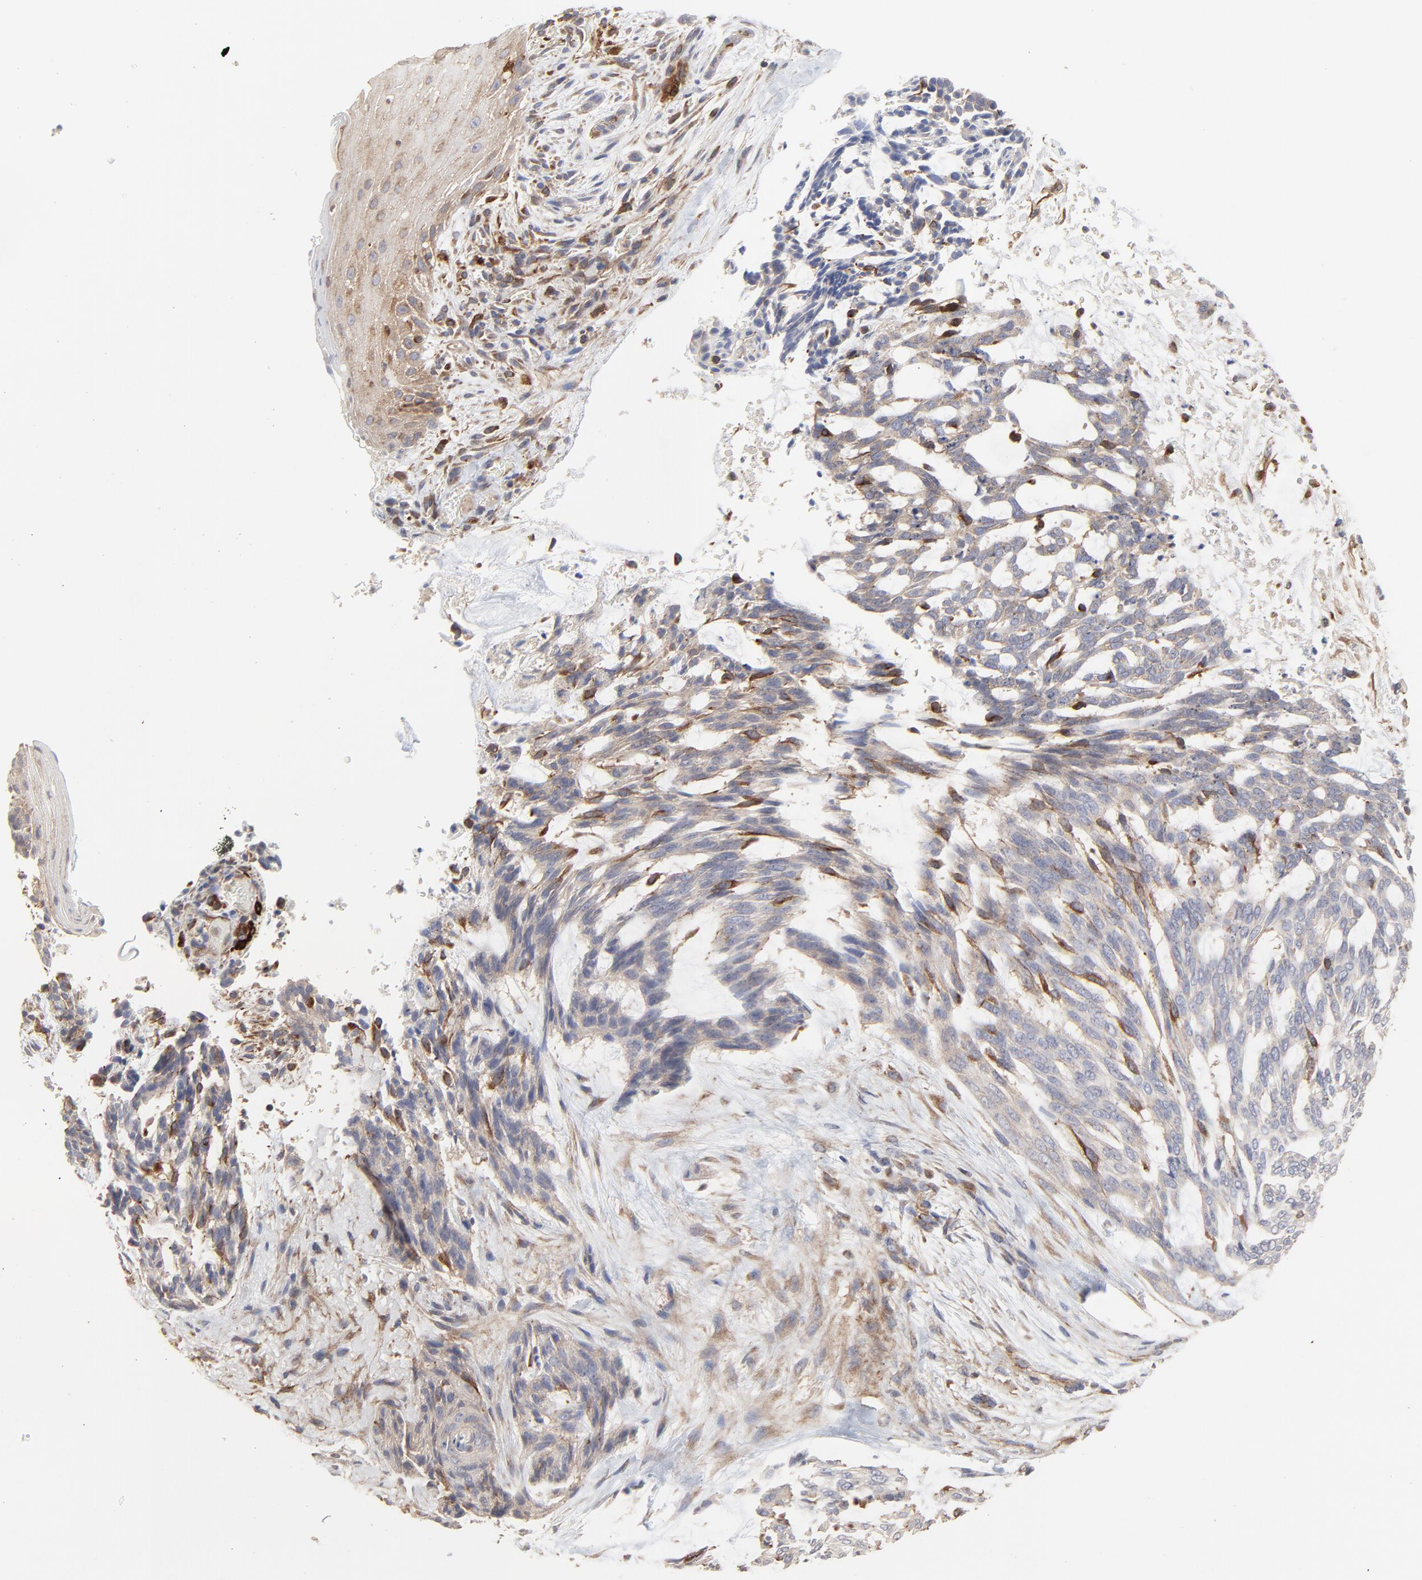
{"staining": {"intensity": "weak", "quantity": "25%-75%", "location": "cytoplasmic/membranous"}, "tissue": "skin cancer", "cell_type": "Tumor cells", "image_type": "cancer", "snomed": [{"axis": "morphology", "description": "Normal tissue, NOS"}, {"axis": "morphology", "description": "Basal cell carcinoma"}, {"axis": "topography", "description": "Skin"}], "caption": "Basal cell carcinoma (skin) stained with a protein marker shows weak staining in tumor cells.", "gene": "RAB9A", "patient": {"sex": "female", "age": 71}}